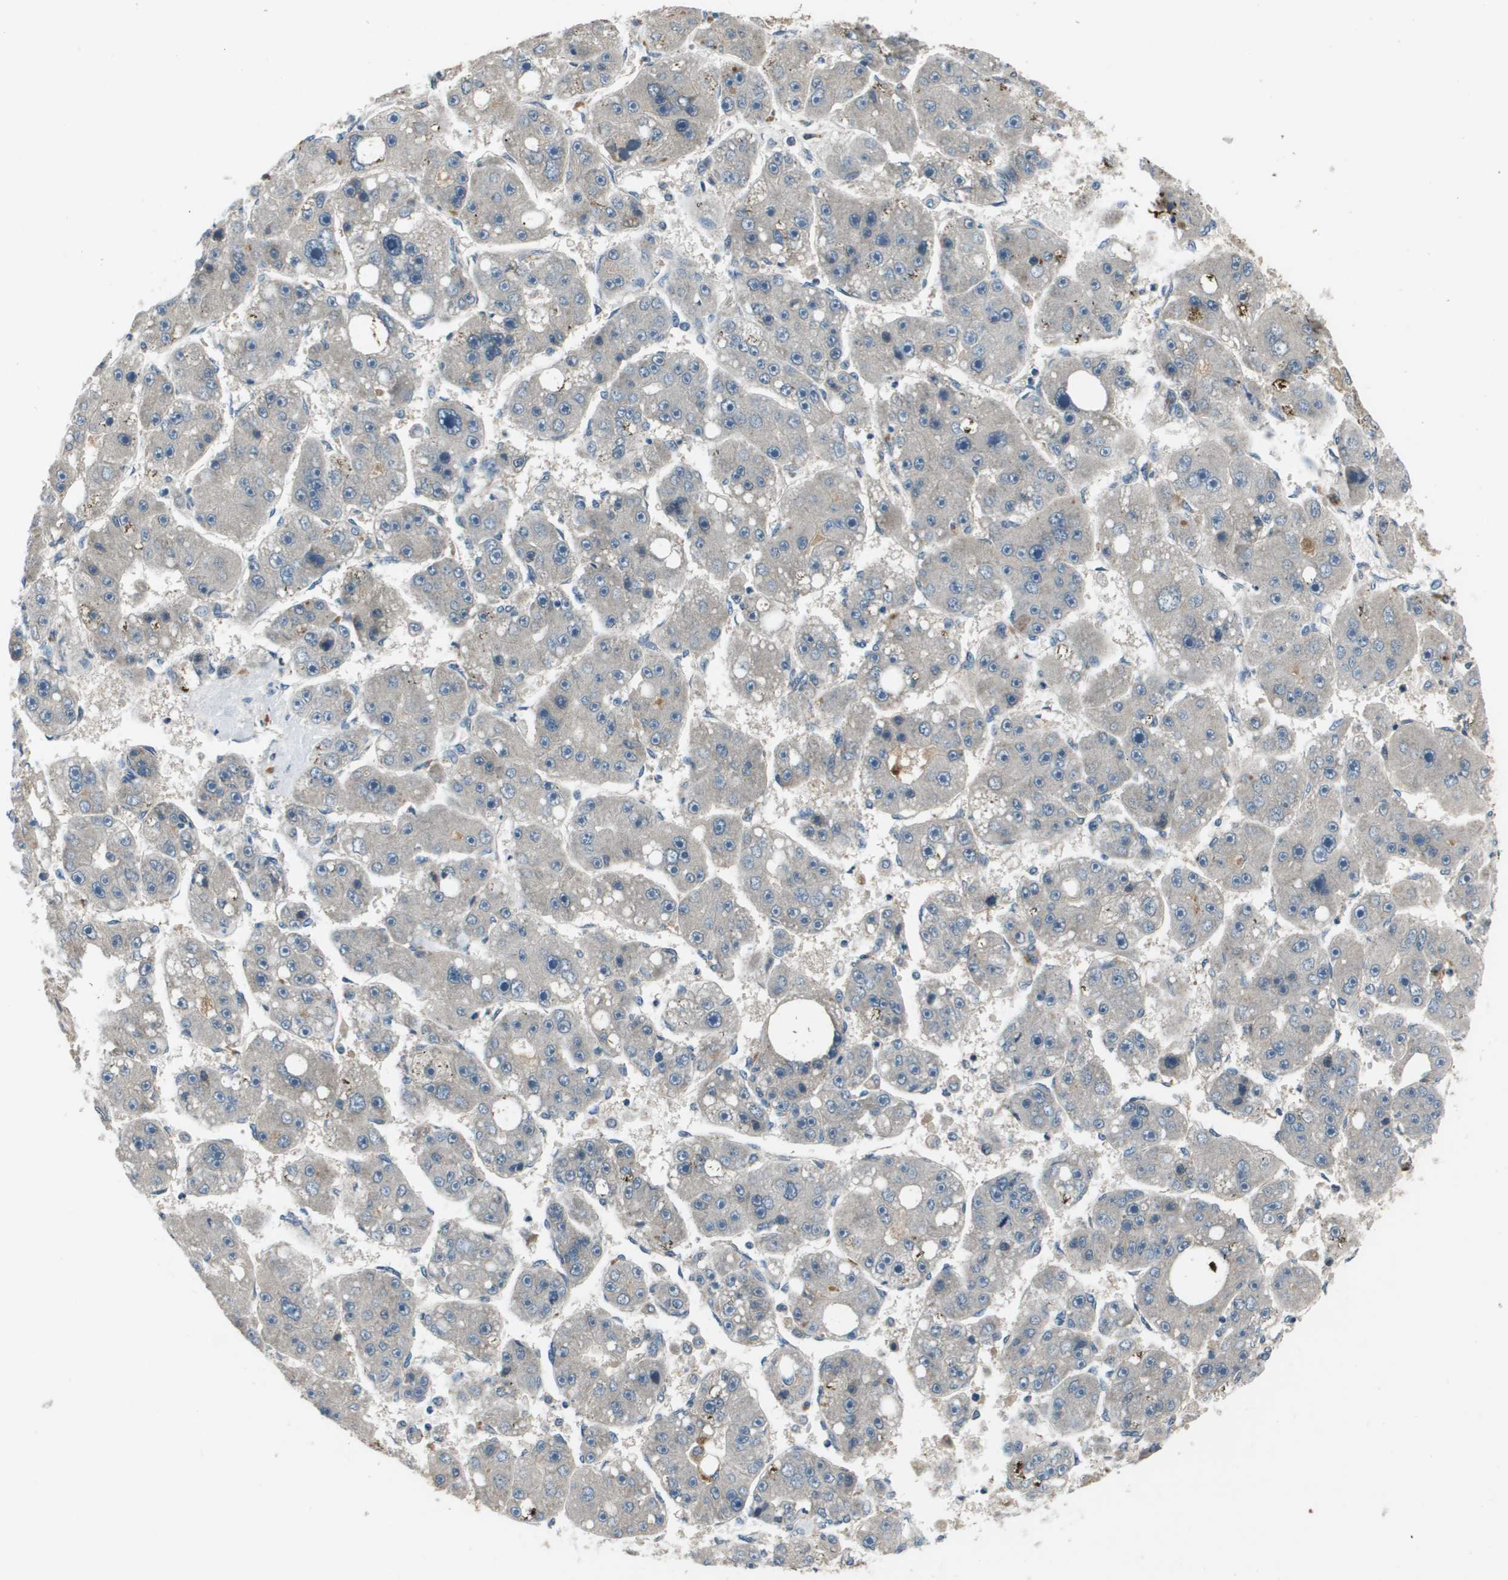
{"staining": {"intensity": "weak", "quantity": "<25%", "location": "cytoplasmic/membranous"}, "tissue": "liver cancer", "cell_type": "Tumor cells", "image_type": "cancer", "snomed": [{"axis": "morphology", "description": "Carcinoma, Hepatocellular, NOS"}, {"axis": "topography", "description": "Liver"}], "caption": "Immunohistochemical staining of human liver cancer demonstrates no significant positivity in tumor cells.", "gene": "PCOLCE", "patient": {"sex": "female", "age": 61}}